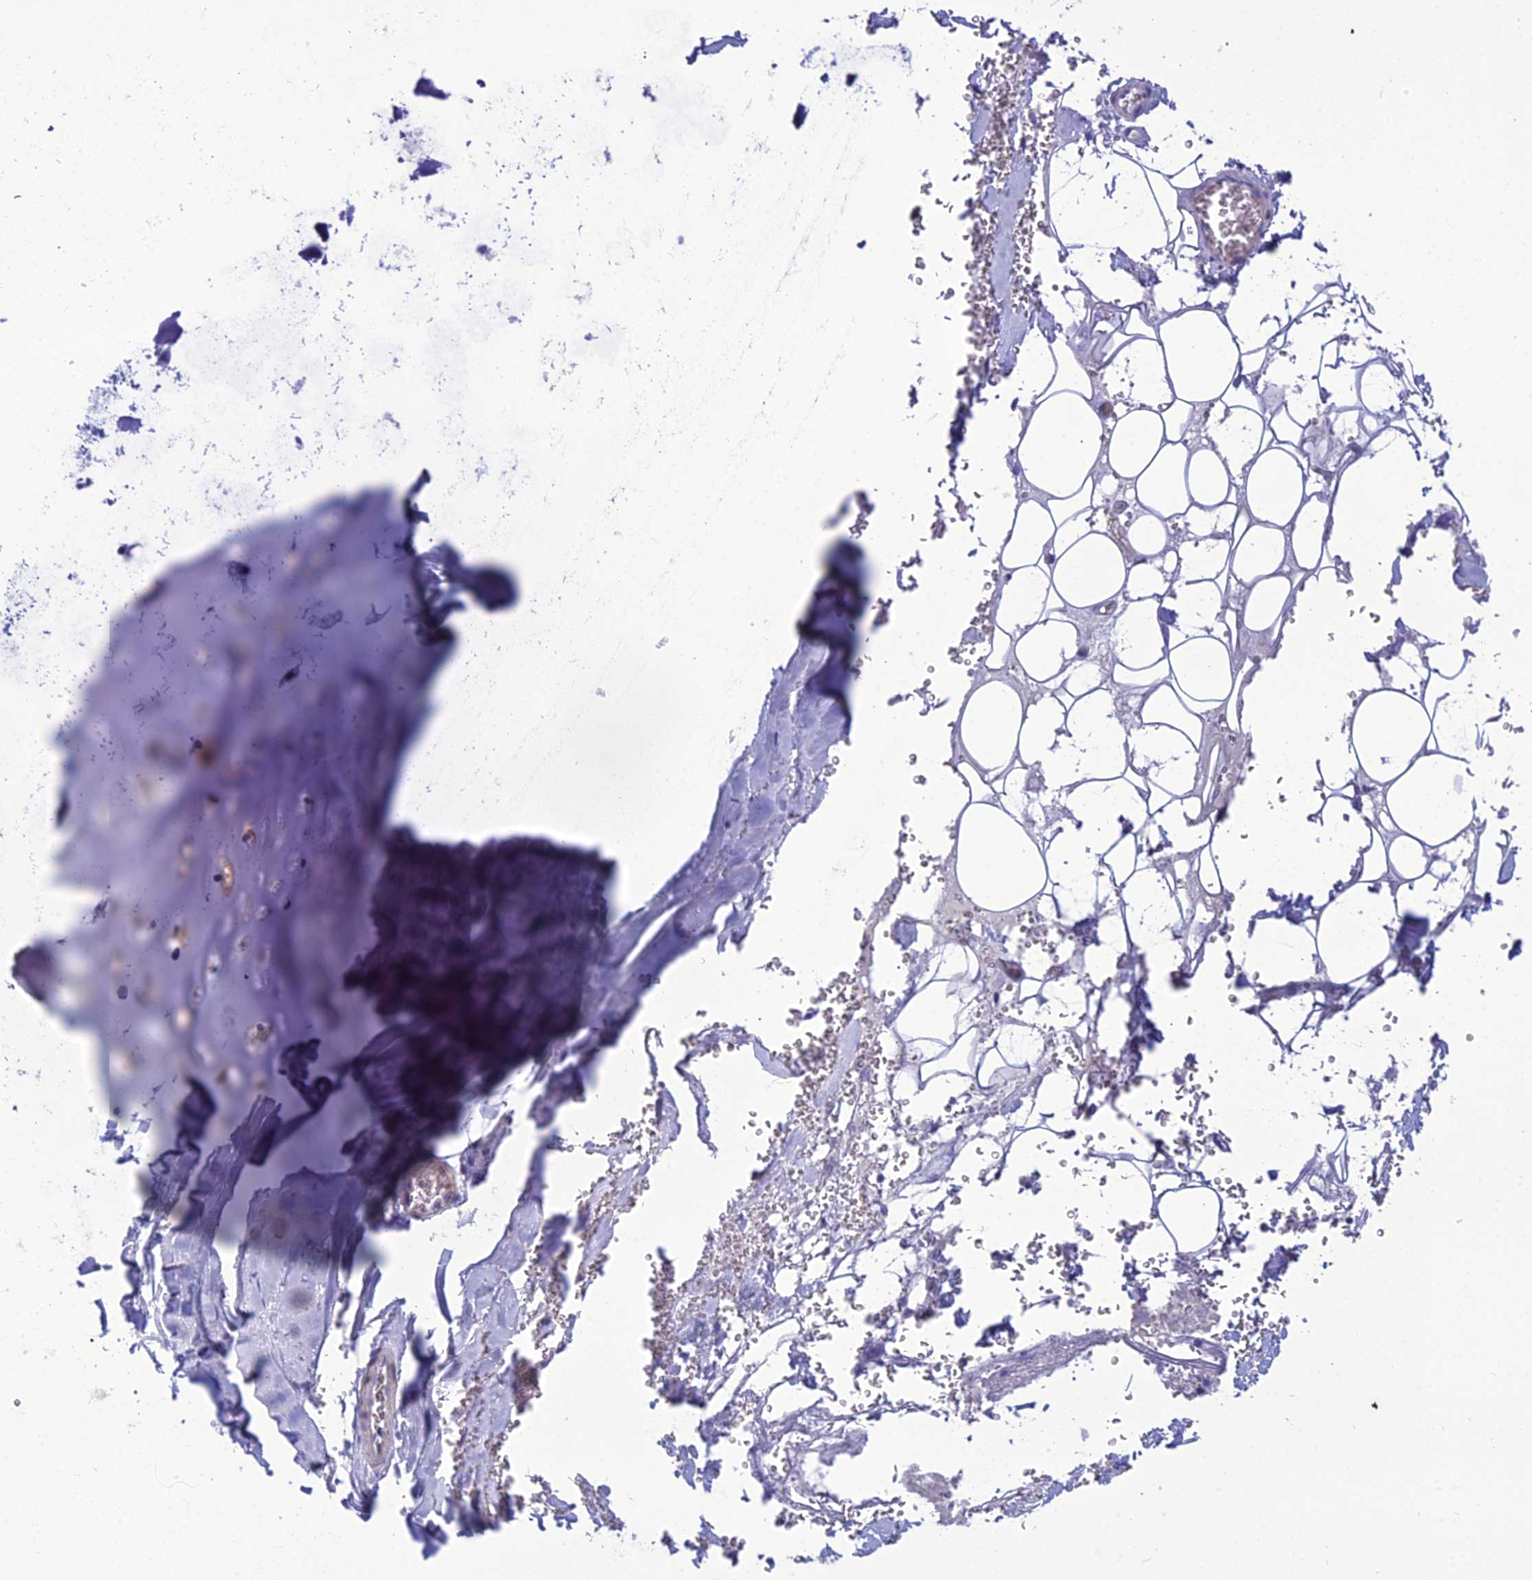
{"staining": {"intensity": "negative", "quantity": "none", "location": "none"}, "tissue": "adipose tissue", "cell_type": "Adipocytes", "image_type": "normal", "snomed": [{"axis": "morphology", "description": "Normal tissue, NOS"}, {"axis": "topography", "description": "Cartilage tissue"}], "caption": "The micrograph reveals no significant expression in adipocytes of adipose tissue. Brightfield microscopy of immunohistochemistry (IHC) stained with DAB (3,3'-diaminobenzidine) (brown) and hematoxylin (blue), captured at high magnification.", "gene": "OR56B1", "patient": {"sex": "female", "age": 63}}